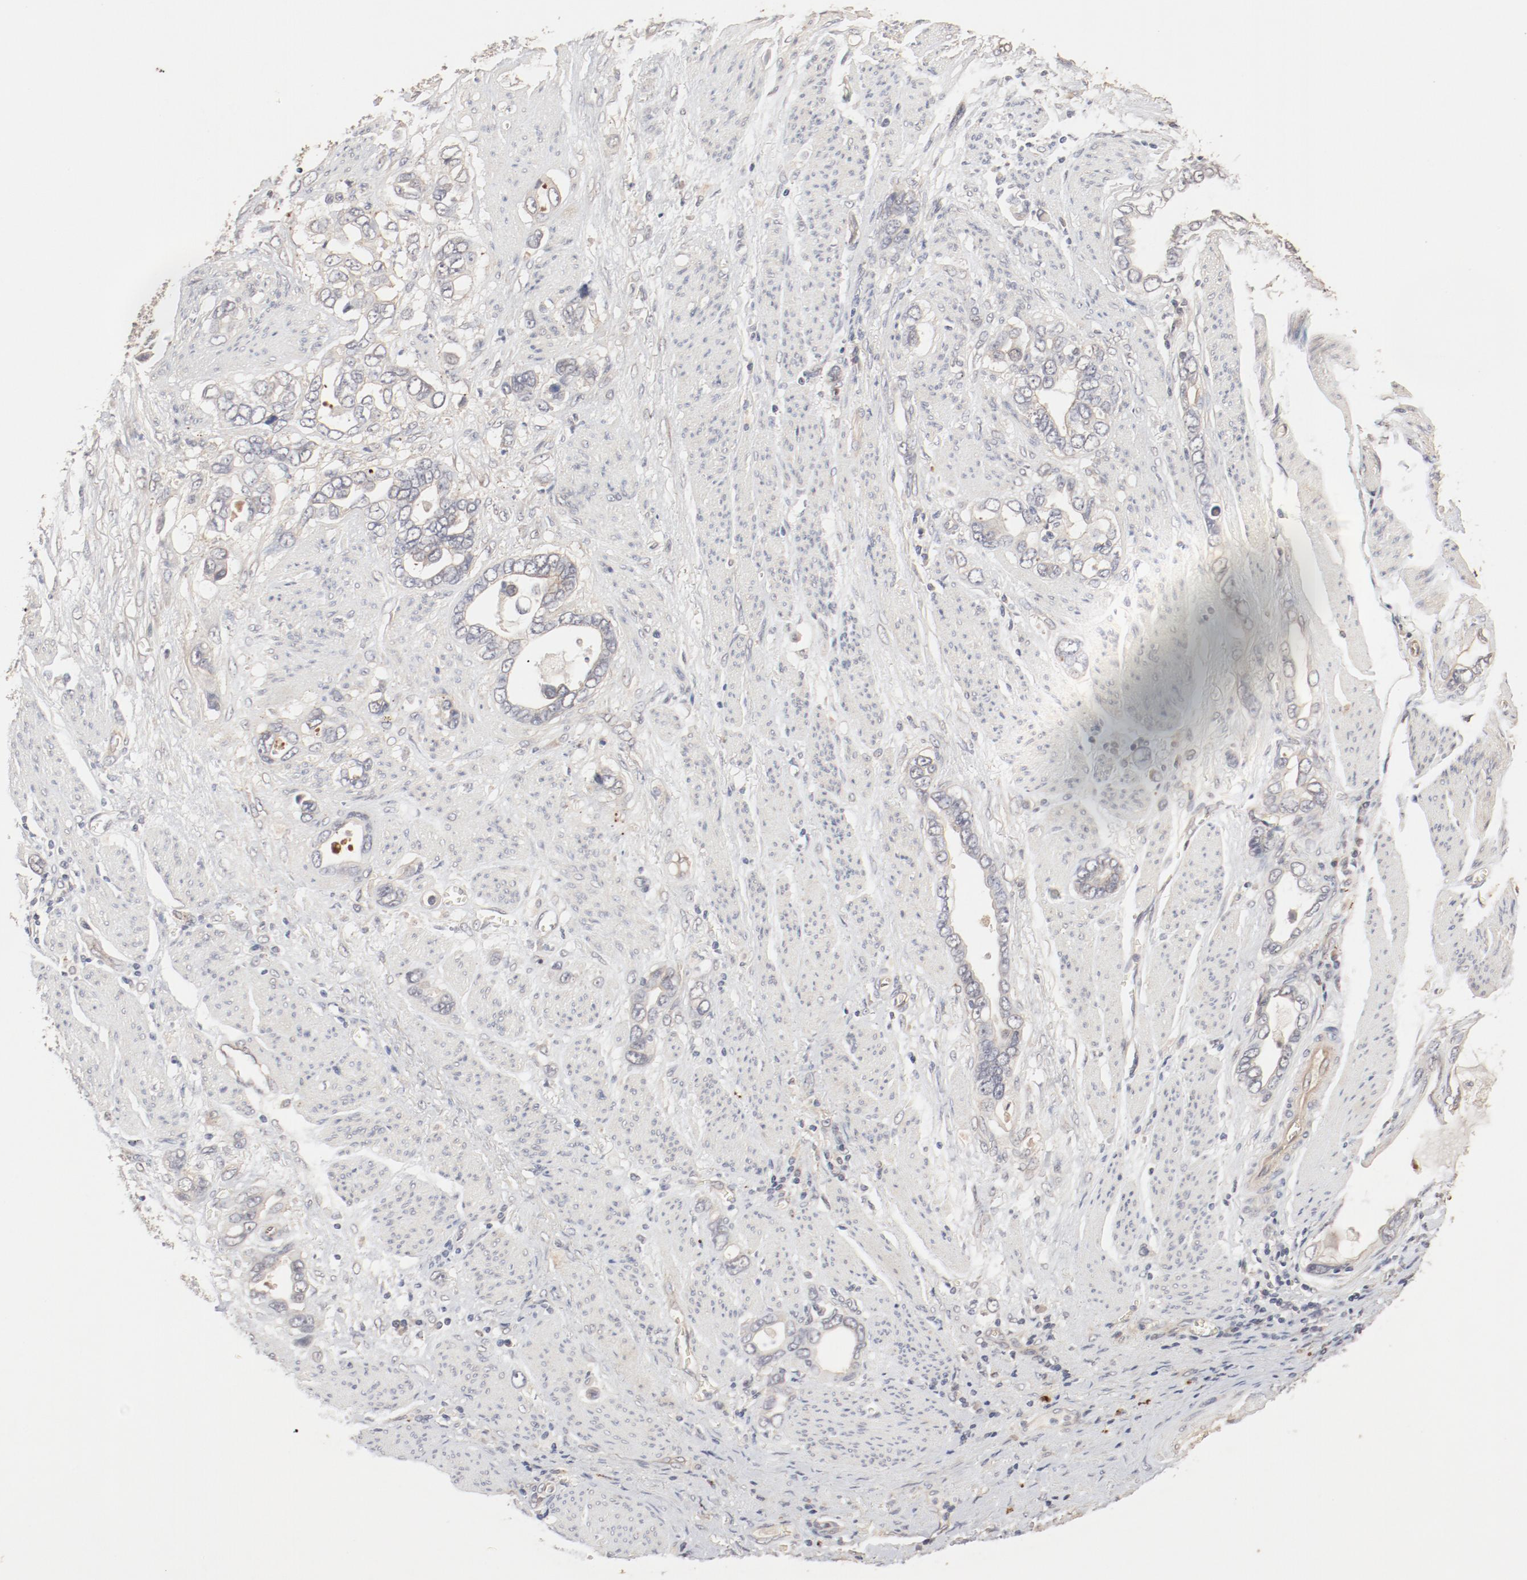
{"staining": {"intensity": "weak", "quantity": "<25%", "location": "cytoplasmic/membranous"}, "tissue": "stomach cancer", "cell_type": "Tumor cells", "image_type": "cancer", "snomed": [{"axis": "morphology", "description": "Adenocarcinoma, NOS"}, {"axis": "topography", "description": "Stomach"}], "caption": "Immunohistochemical staining of human stomach adenocarcinoma demonstrates no significant positivity in tumor cells.", "gene": "IL3RA", "patient": {"sex": "male", "age": 78}}